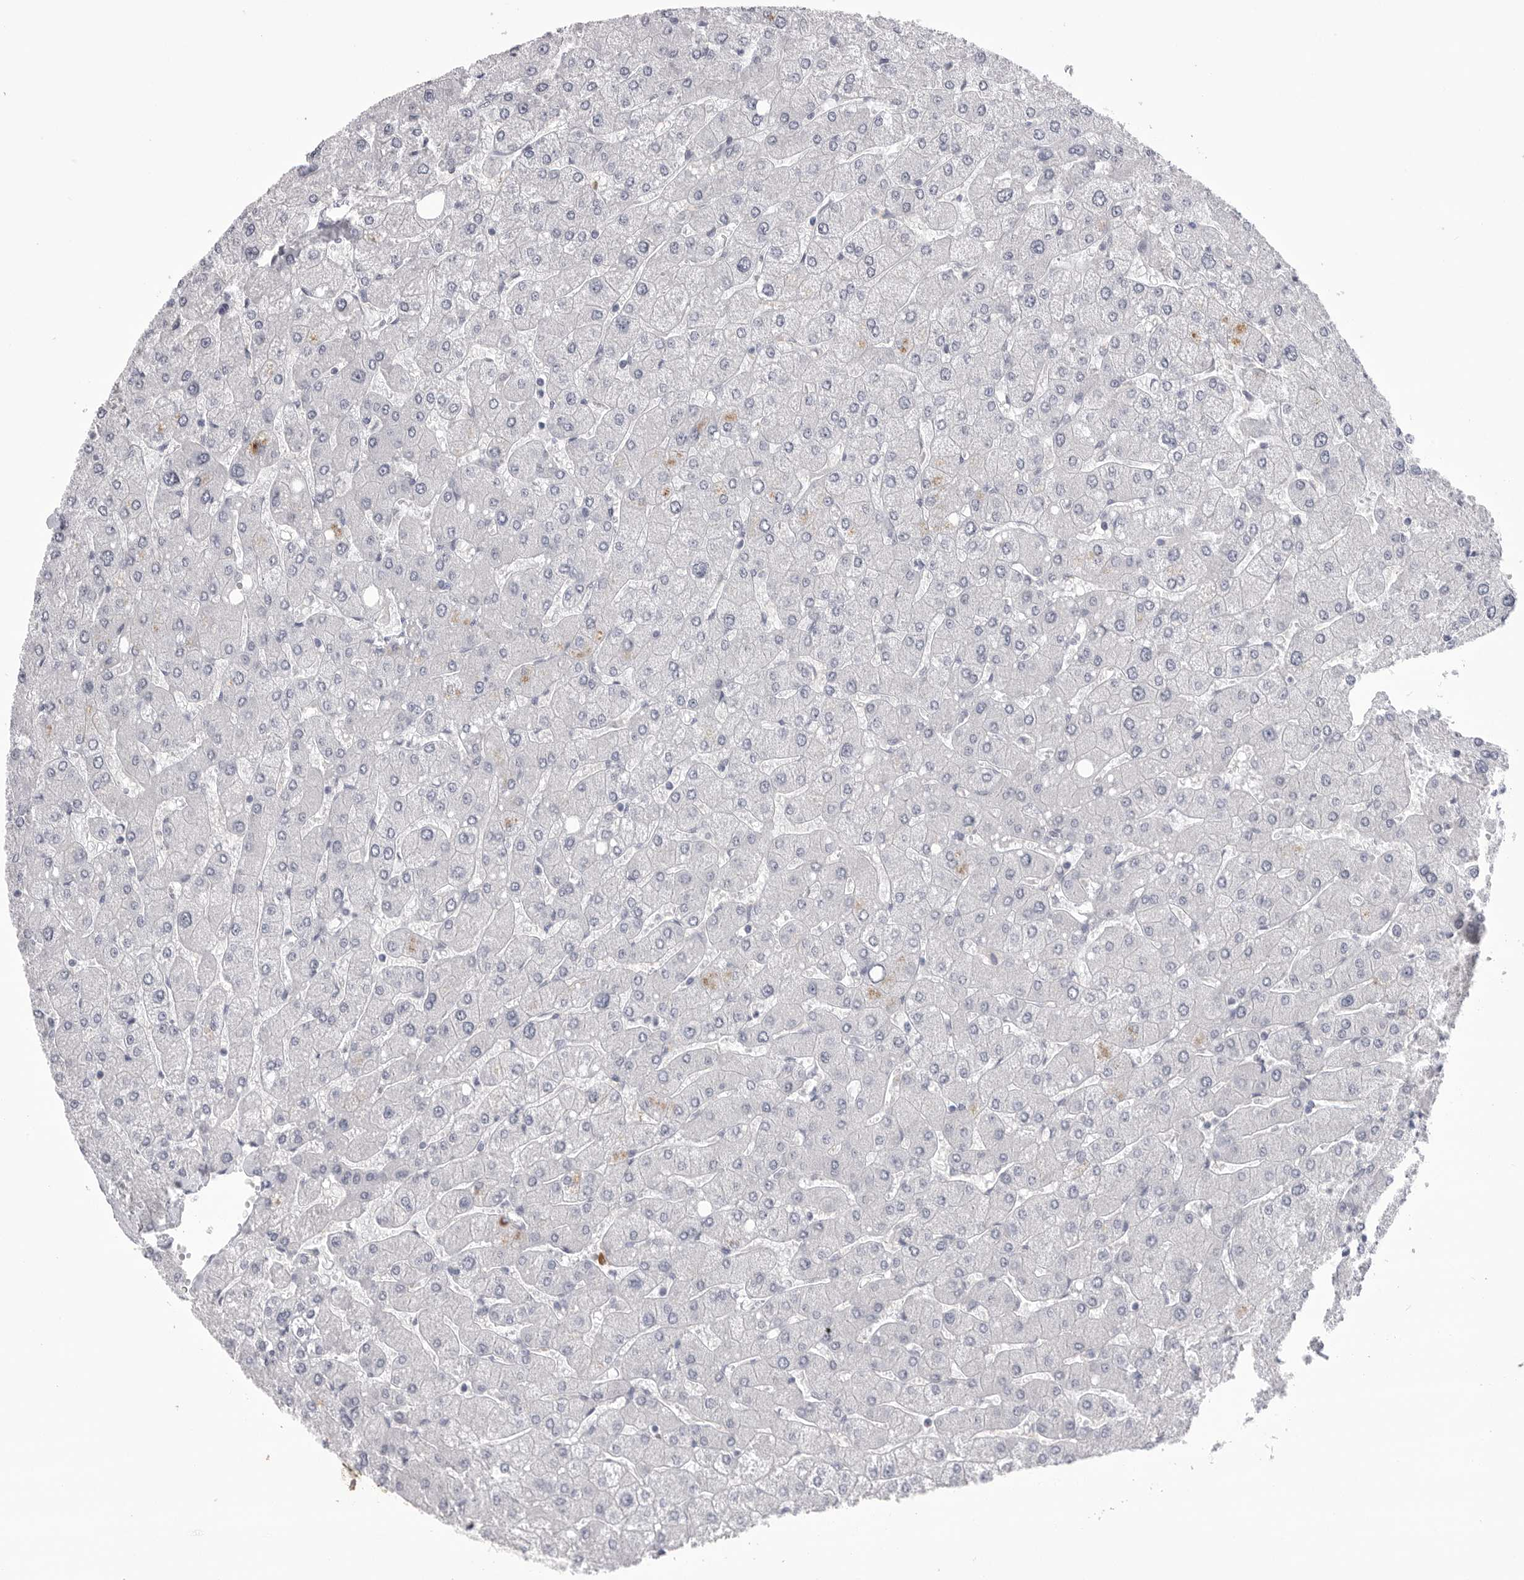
{"staining": {"intensity": "negative", "quantity": "none", "location": "none"}, "tissue": "liver", "cell_type": "Cholangiocytes", "image_type": "normal", "snomed": [{"axis": "morphology", "description": "Normal tissue, NOS"}, {"axis": "topography", "description": "Liver"}], "caption": "Human liver stained for a protein using immunohistochemistry reveals no staining in cholangiocytes.", "gene": "DLGAP3", "patient": {"sex": "male", "age": 55}}